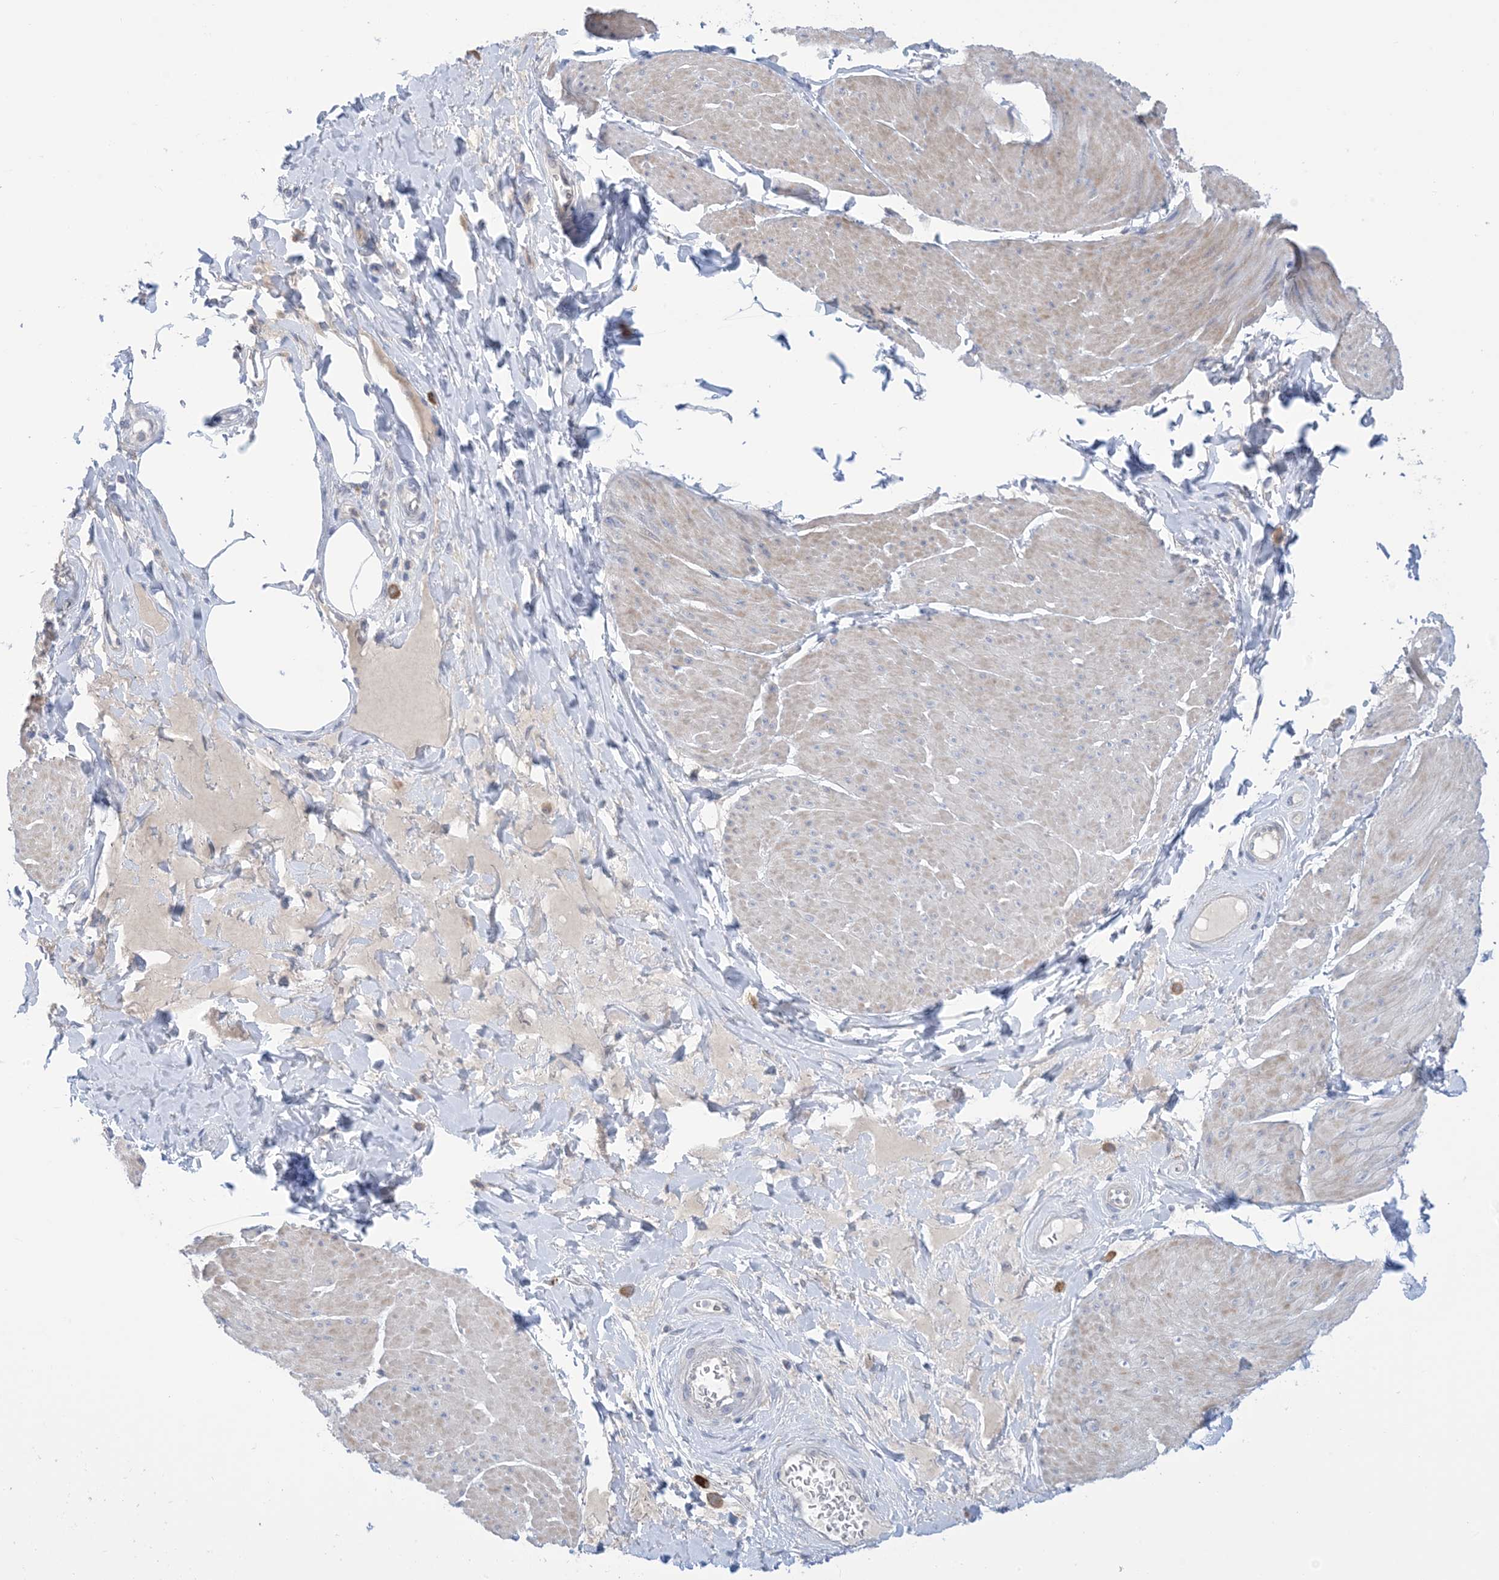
{"staining": {"intensity": "negative", "quantity": "none", "location": "none"}, "tissue": "smooth muscle", "cell_type": "Smooth muscle cells", "image_type": "normal", "snomed": [{"axis": "morphology", "description": "Urothelial carcinoma, High grade"}, {"axis": "topography", "description": "Urinary bladder"}], "caption": "Immunohistochemistry (IHC) photomicrograph of normal human smooth muscle stained for a protein (brown), which reveals no expression in smooth muscle cells.", "gene": "TTYH1", "patient": {"sex": "male", "age": 46}}